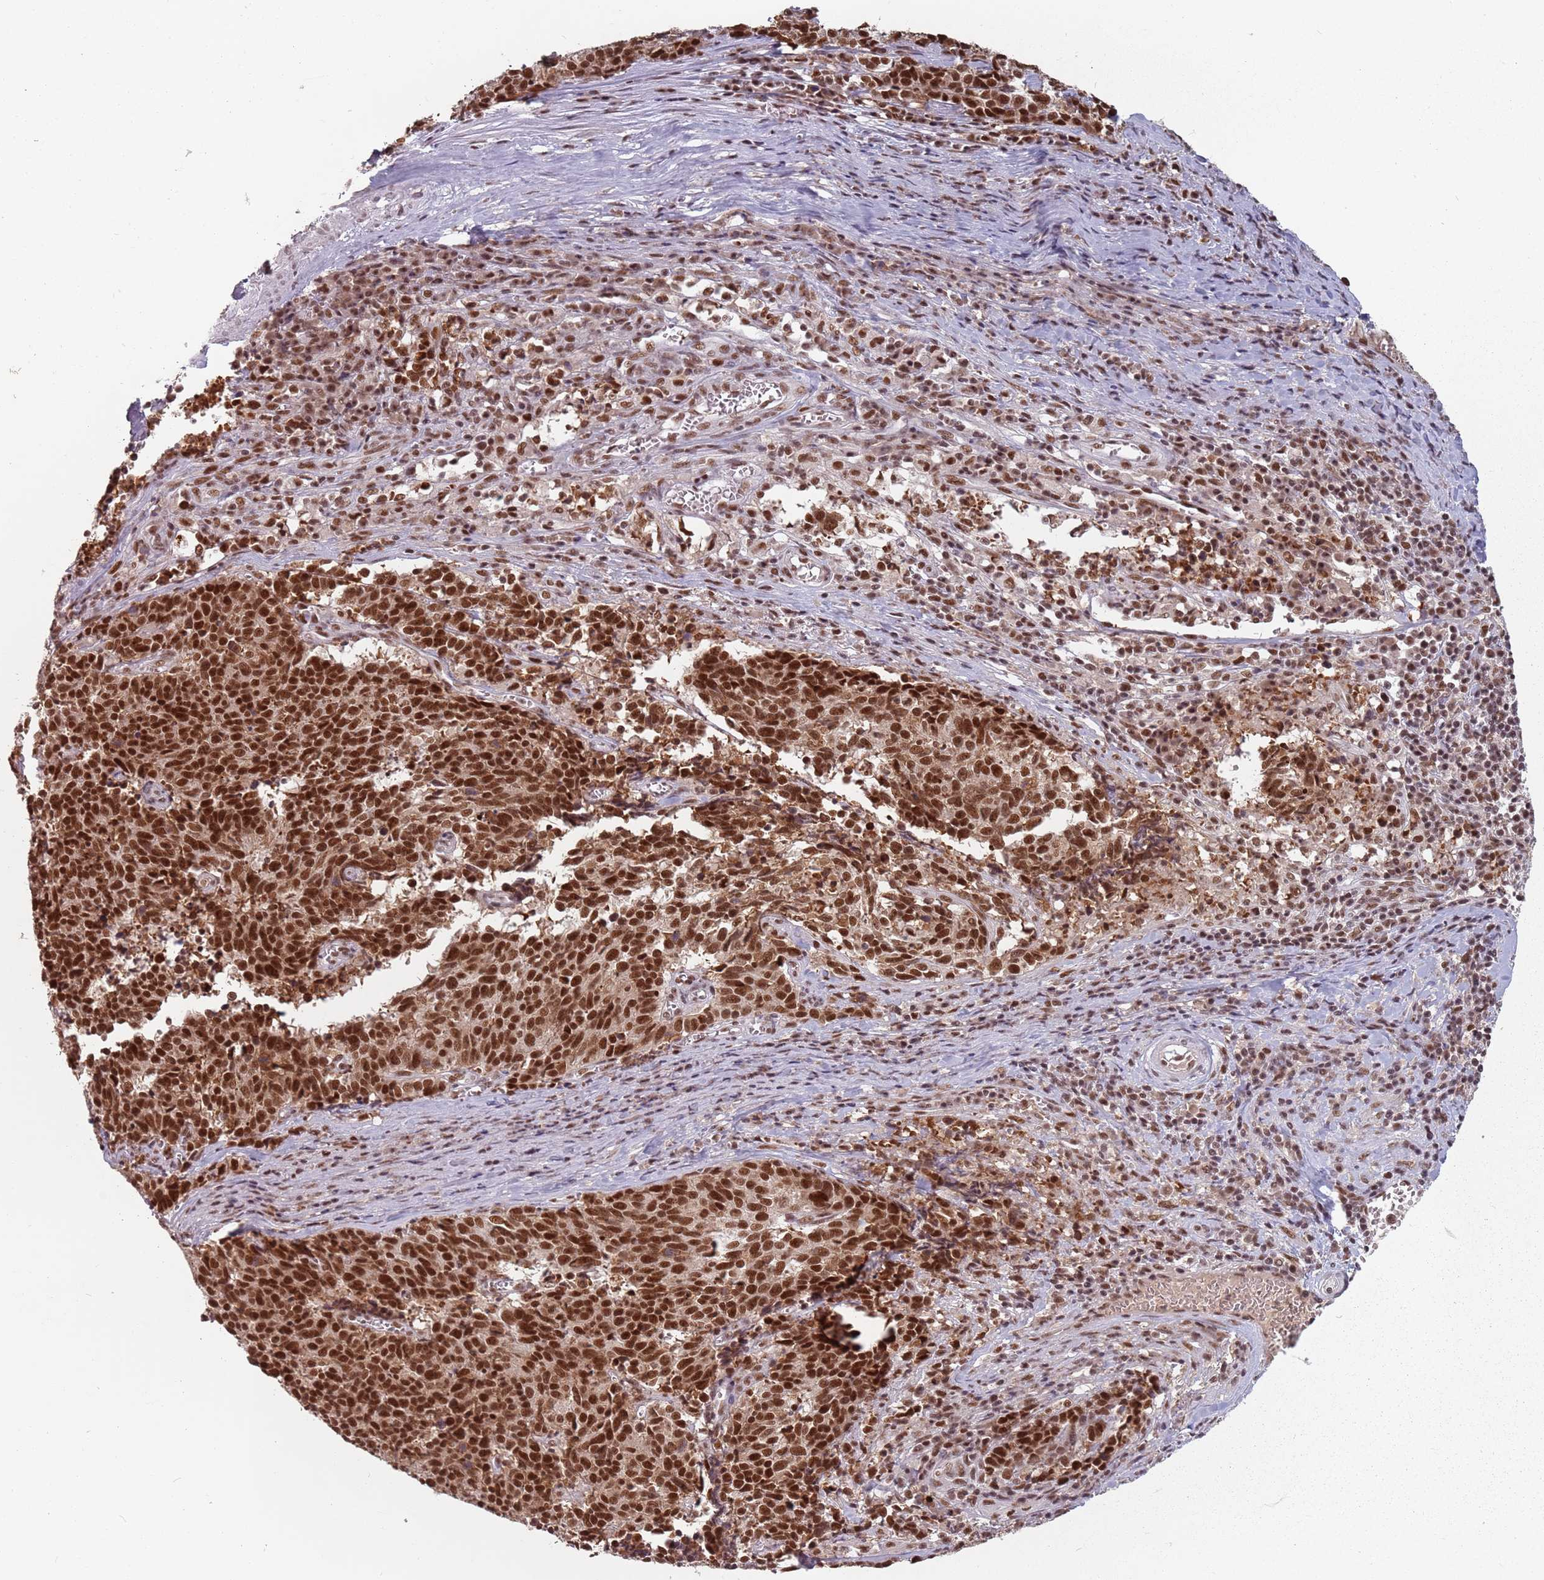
{"staining": {"intensity": "strong", "quantity": ">75%", "location": "nuclear"}, "tissue": "cervical cancer", "cell_type": "Tumor cells", "image_type": "cancer", "snomed": [{"axis": "morphology", "description": "Squamous cell carcinoma, NOS"}, {"axis": "topography", "description": "Cervix"}], "caption": "Human cervical cancer stained with a protein marker displays strong staining in tumor cells.", "gene": "NCBP1", "patient": {"sex": "female", "age": 29}}